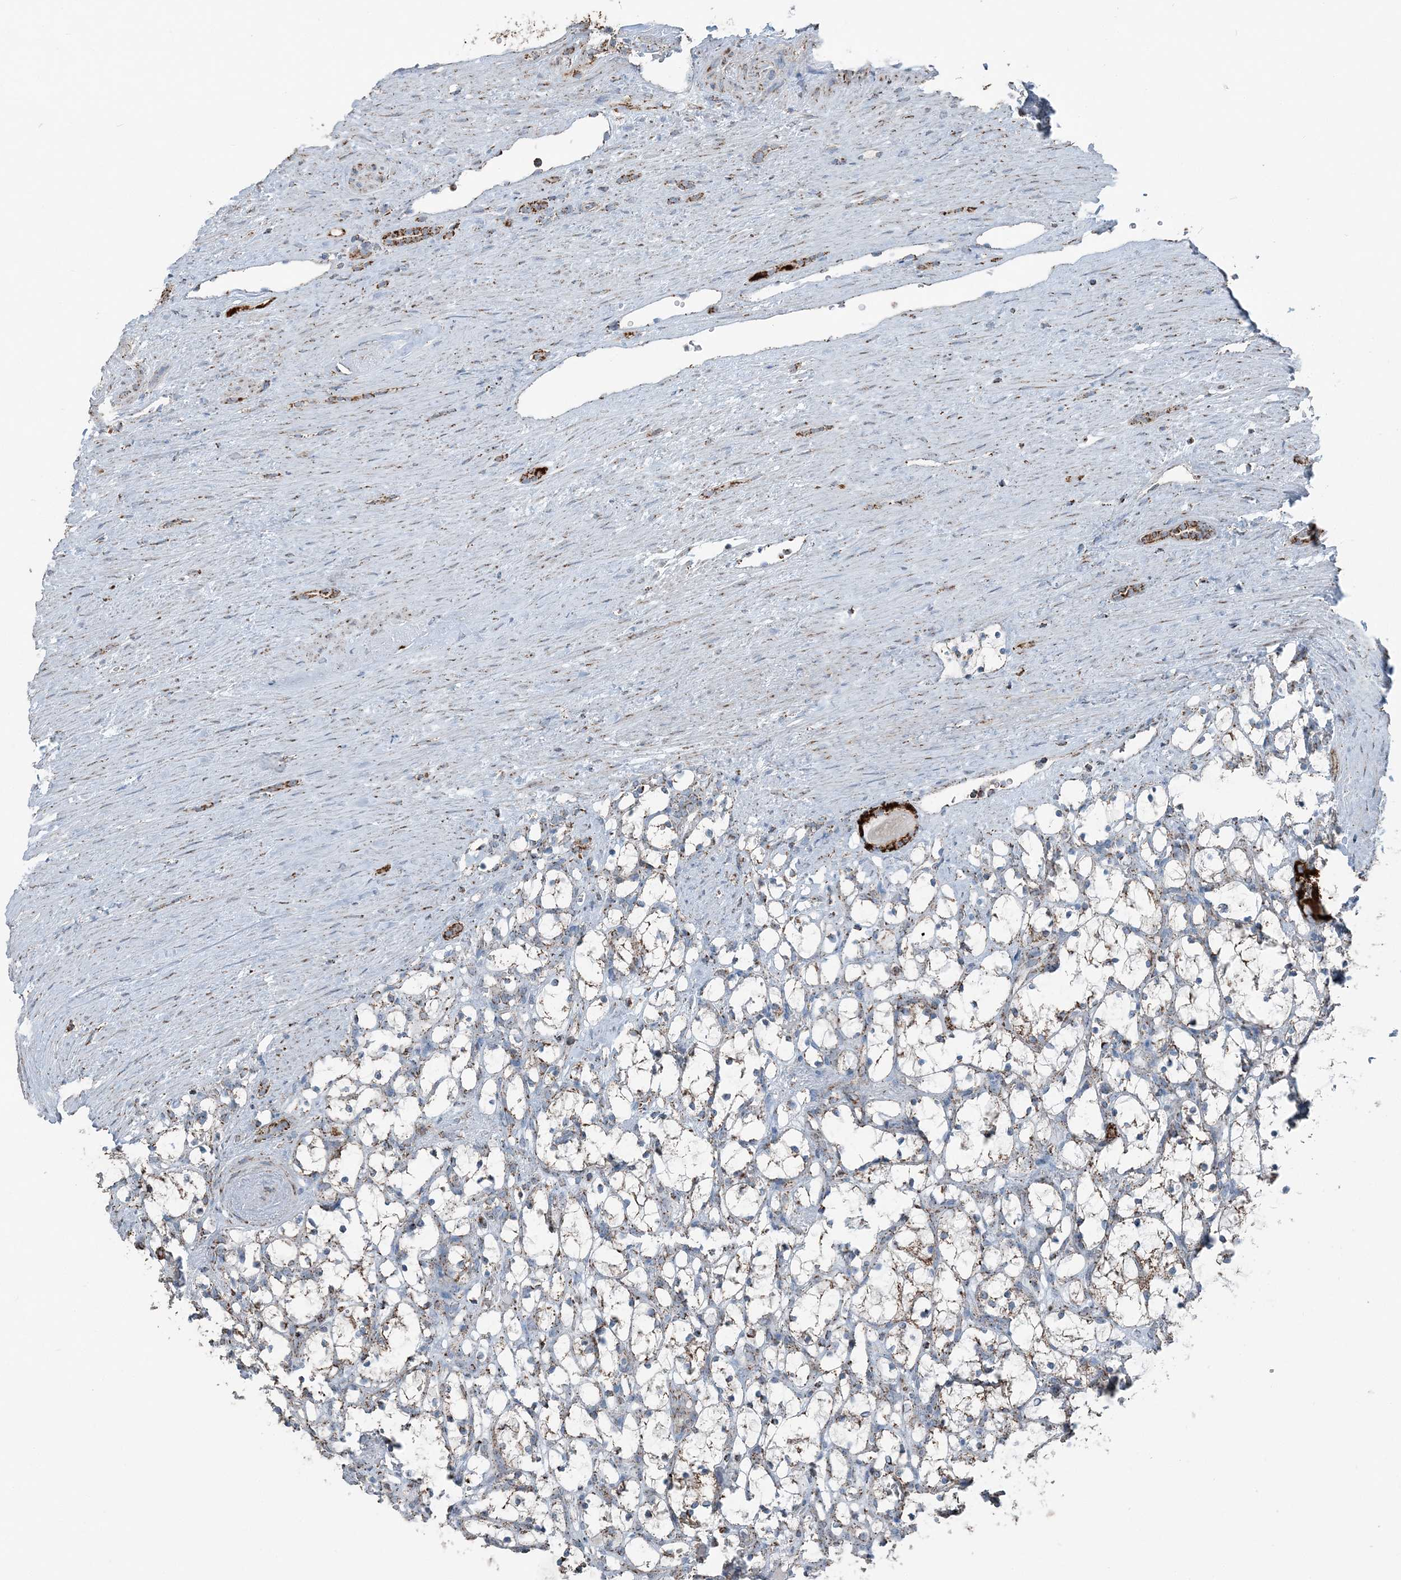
{"staining": {"intensity": "weak", "quantity": ">75%", "location": "cytoplasmic/membranous"}, "tissue": "renal cancer", "cell_type": "Tumor cells", "image_type": "cancer", "snomed": [{"axis": "morphology", "description": "Adenocarcinoma, NOS"}, {"axis": "topography", "description": "Kidney"}], "caption": "Immunohistochemical staining of human renal cancer displays weak cytoplasmic/membranous protein expression in about >75% of tumor cells. The staining was performed using DAB to visualize the protein expression in brown, while the nuclei were stained in blue with hematoxylin (Magnification: 20x).", "gene": "SUCLG1", "patient": {"sex": "female", "age": 69}}